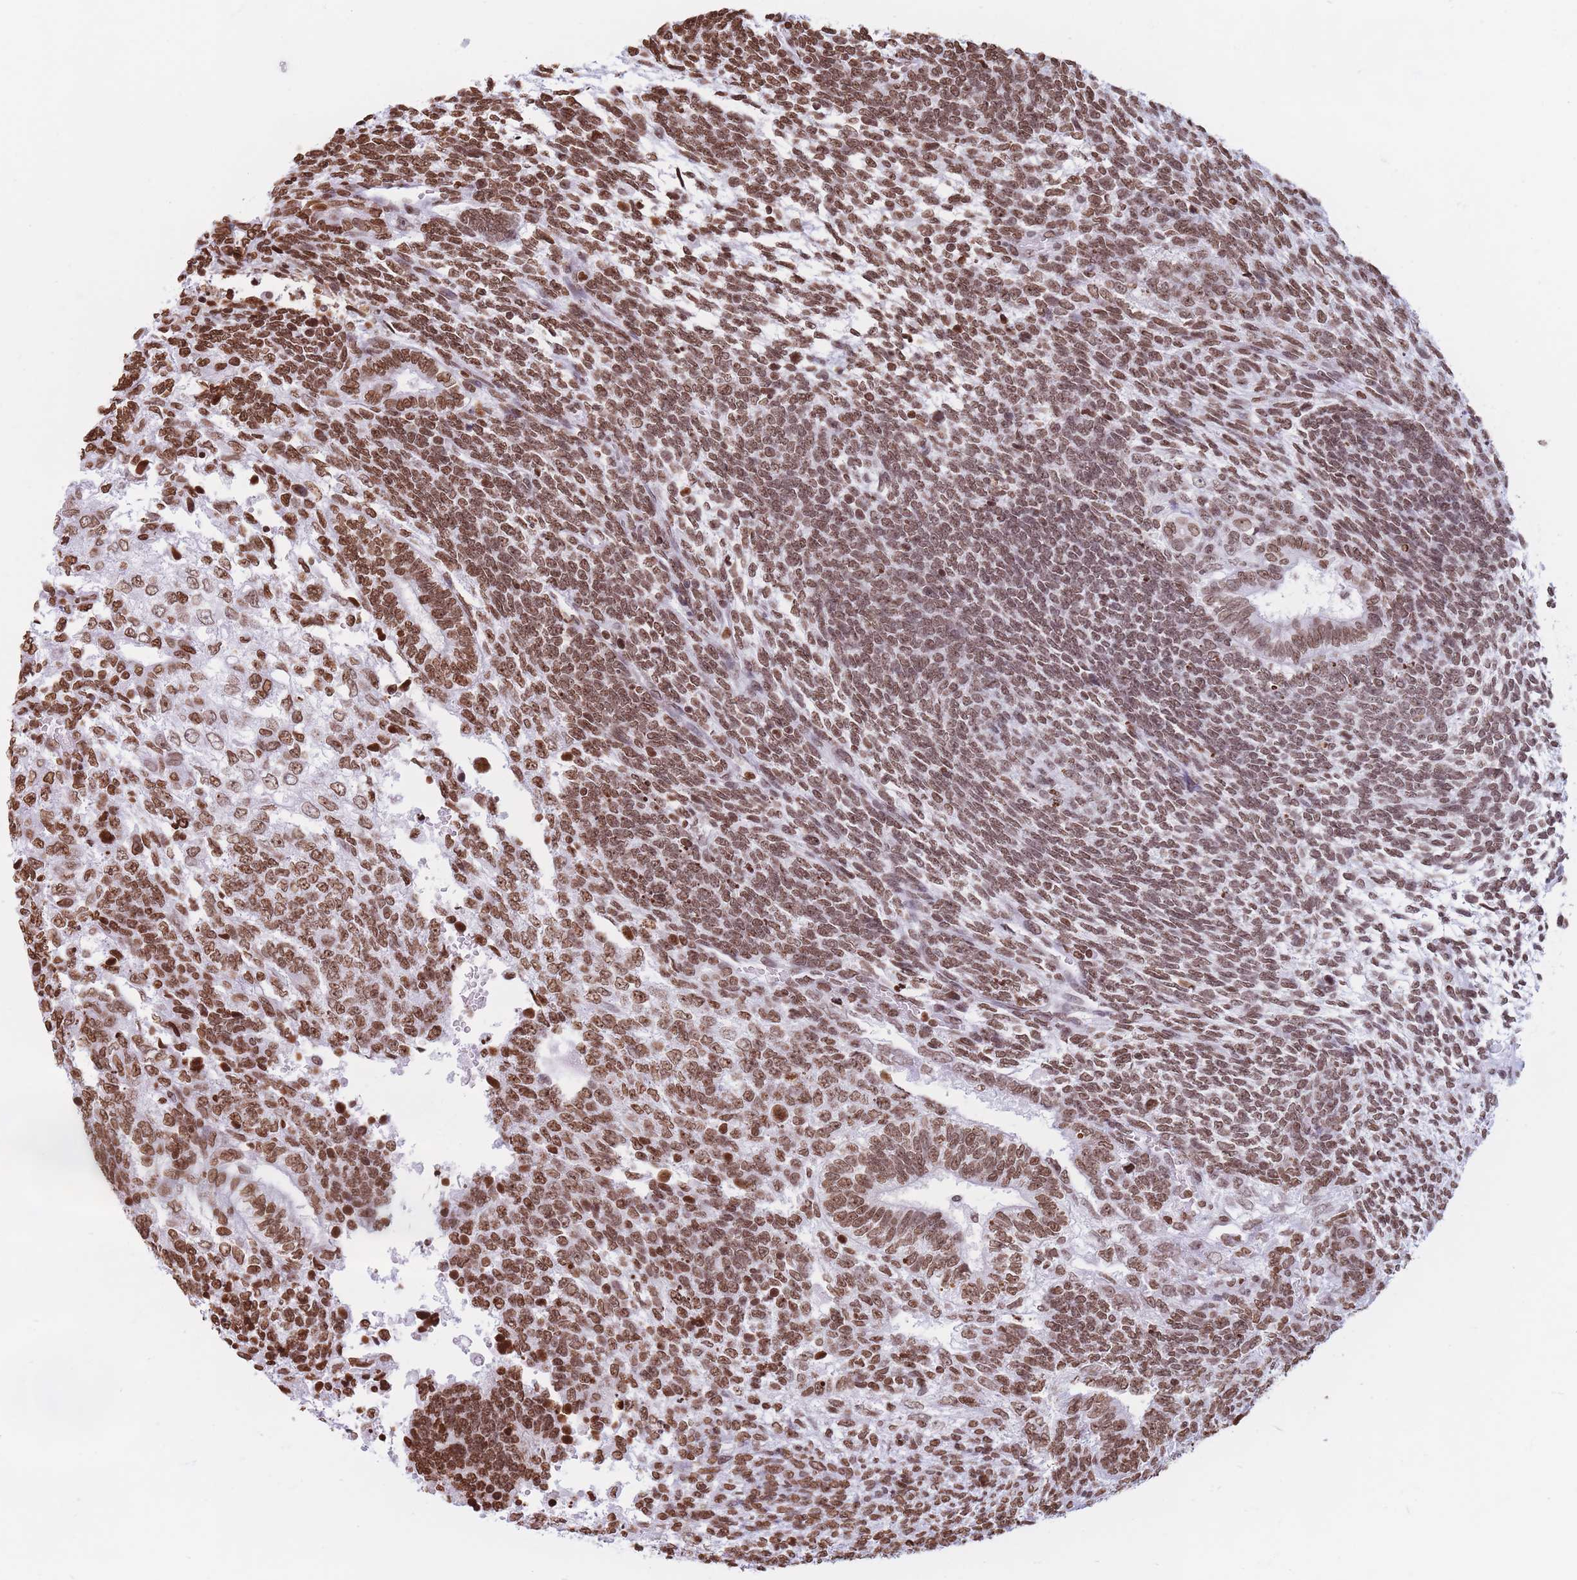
{"staining": {"intensity": "moderate", "quantity": ">75%", "location": "nuclear"}, "tissue": "testis cancer", "cell_type": "Tumor cells", "image_type": "cancer", "snomed": [{"axis": "morphology", "description": "Carcinoma, Embryonal, NOS"}, {"axis": "topography", "description": "Testis"}], "caption": "The histopathology image displays a brown stain indicating the presence of a protein in the nuclear of tumor cells in testis embryonal carcinoma. Immunohistochemistry stains the protein in brown and the nuclei are stained blue.", "gene": "RYK", "patient": {"sex": "male", "age": 23}}